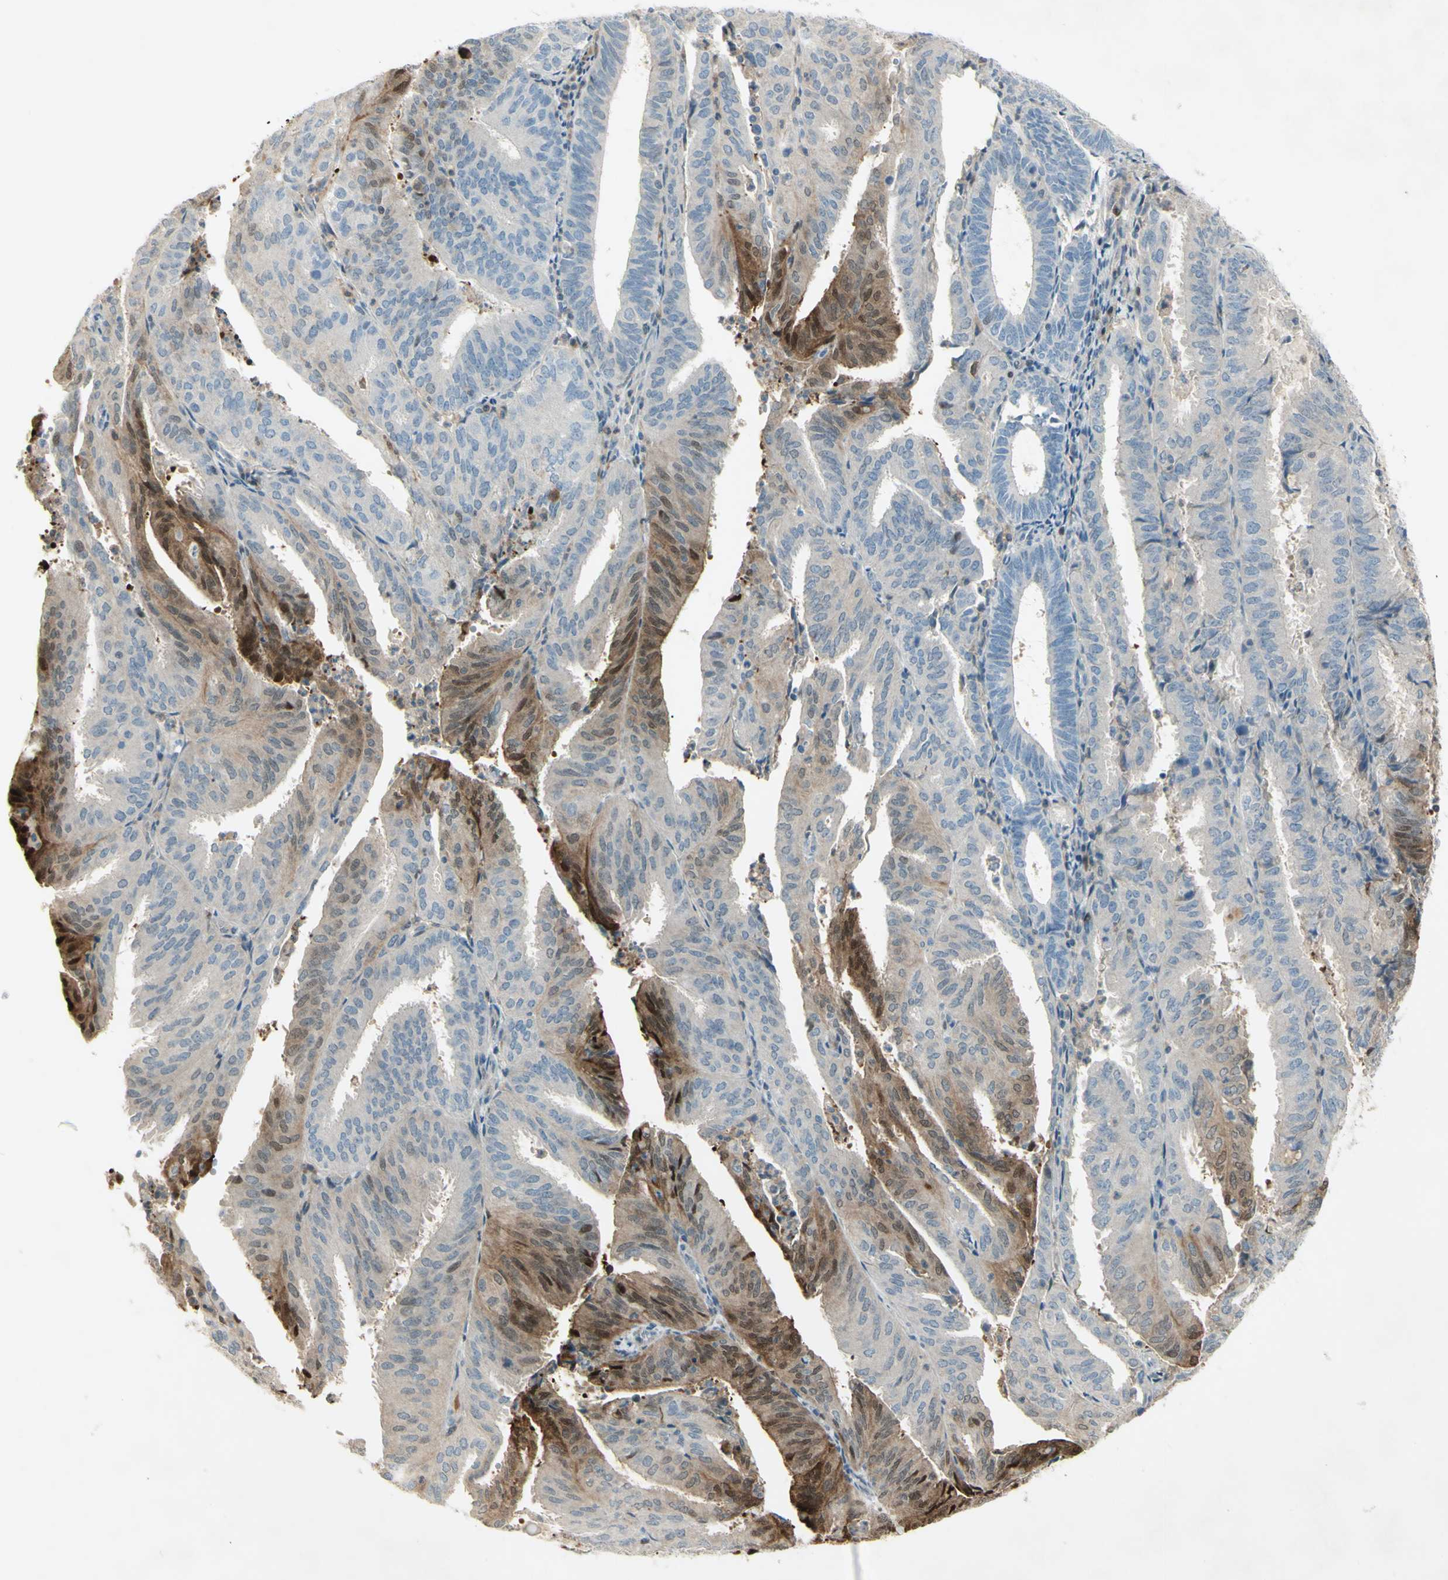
{"staining": {"intensity": "strong", "quantity": "<25%", "location": "nuclear"}, "tissue": "endometrial cancer", "cell_type": "Tumor cells", "image_type": "cancer", "snomed": [{"axis": "morphology", "description": "Adenocarcinoma, NOS"}, {"axis": "topography", "description": "Uterus"}], "caption": "This is an image of immunohistochemistry staining of adenocarcinoma (endometrial), which shows strong expression in the nuclear of tumor cells.", "gene": "C1orf159", "patient": {"sex": "female", "age": 60}}